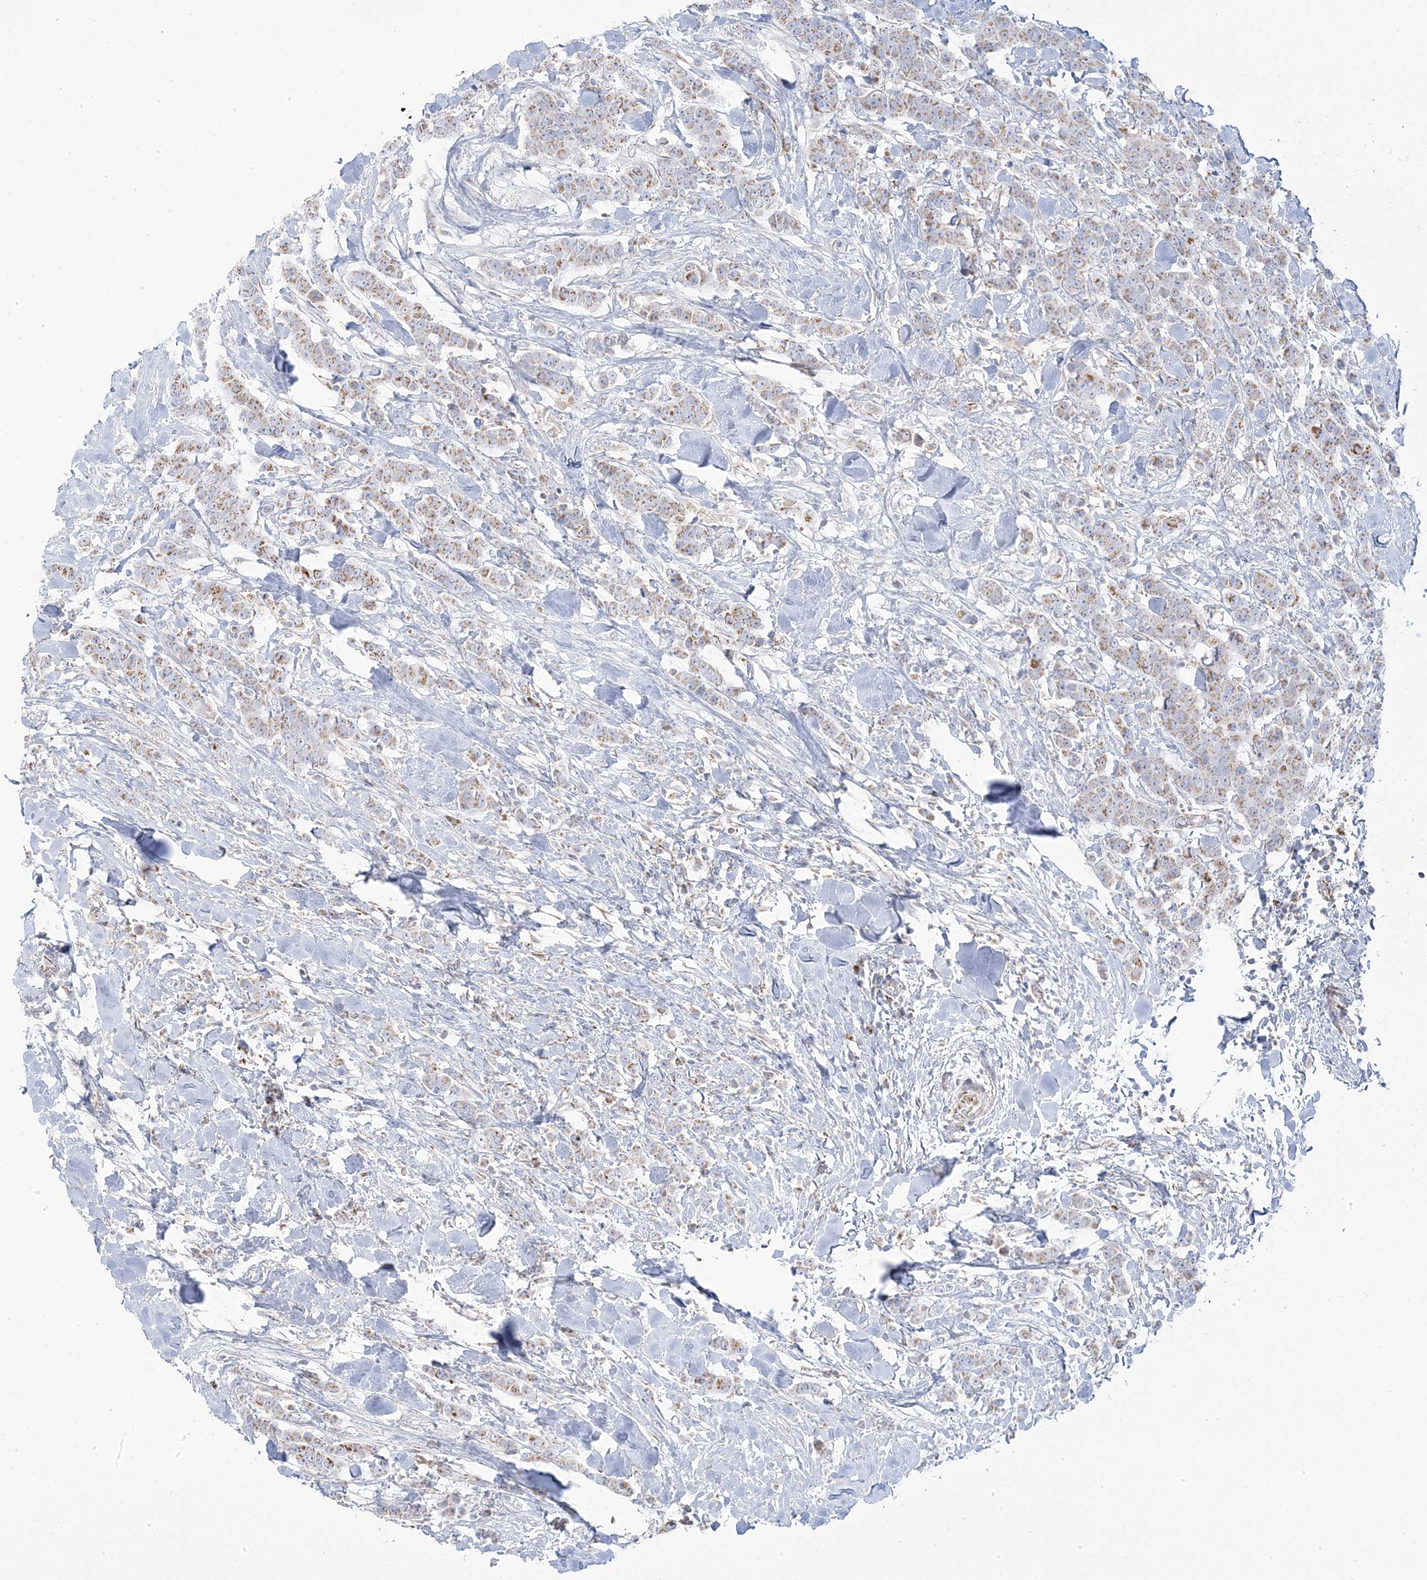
{"staining": {"intensity": "moderate", "quantity": "<25%", "location": "cytoplasmic/membranous"}, "tissue": "breast cancer", "cell_type": "Tumor cells", "image_type": "cancer", "snomed": [{"axis": "morphology", "description": "Duct carcinoma"}, {"axis": "topography", "description": "Breast"}], "caption": "An IHC histopathology image of neoplastic tissue is shown. Protein staining in brown highlights moderate cytoplasmic/membranous positivity in breast cancer within tumor cells.", "gene": "PCCB", "patient": {"sex": "female", "age": 40}}